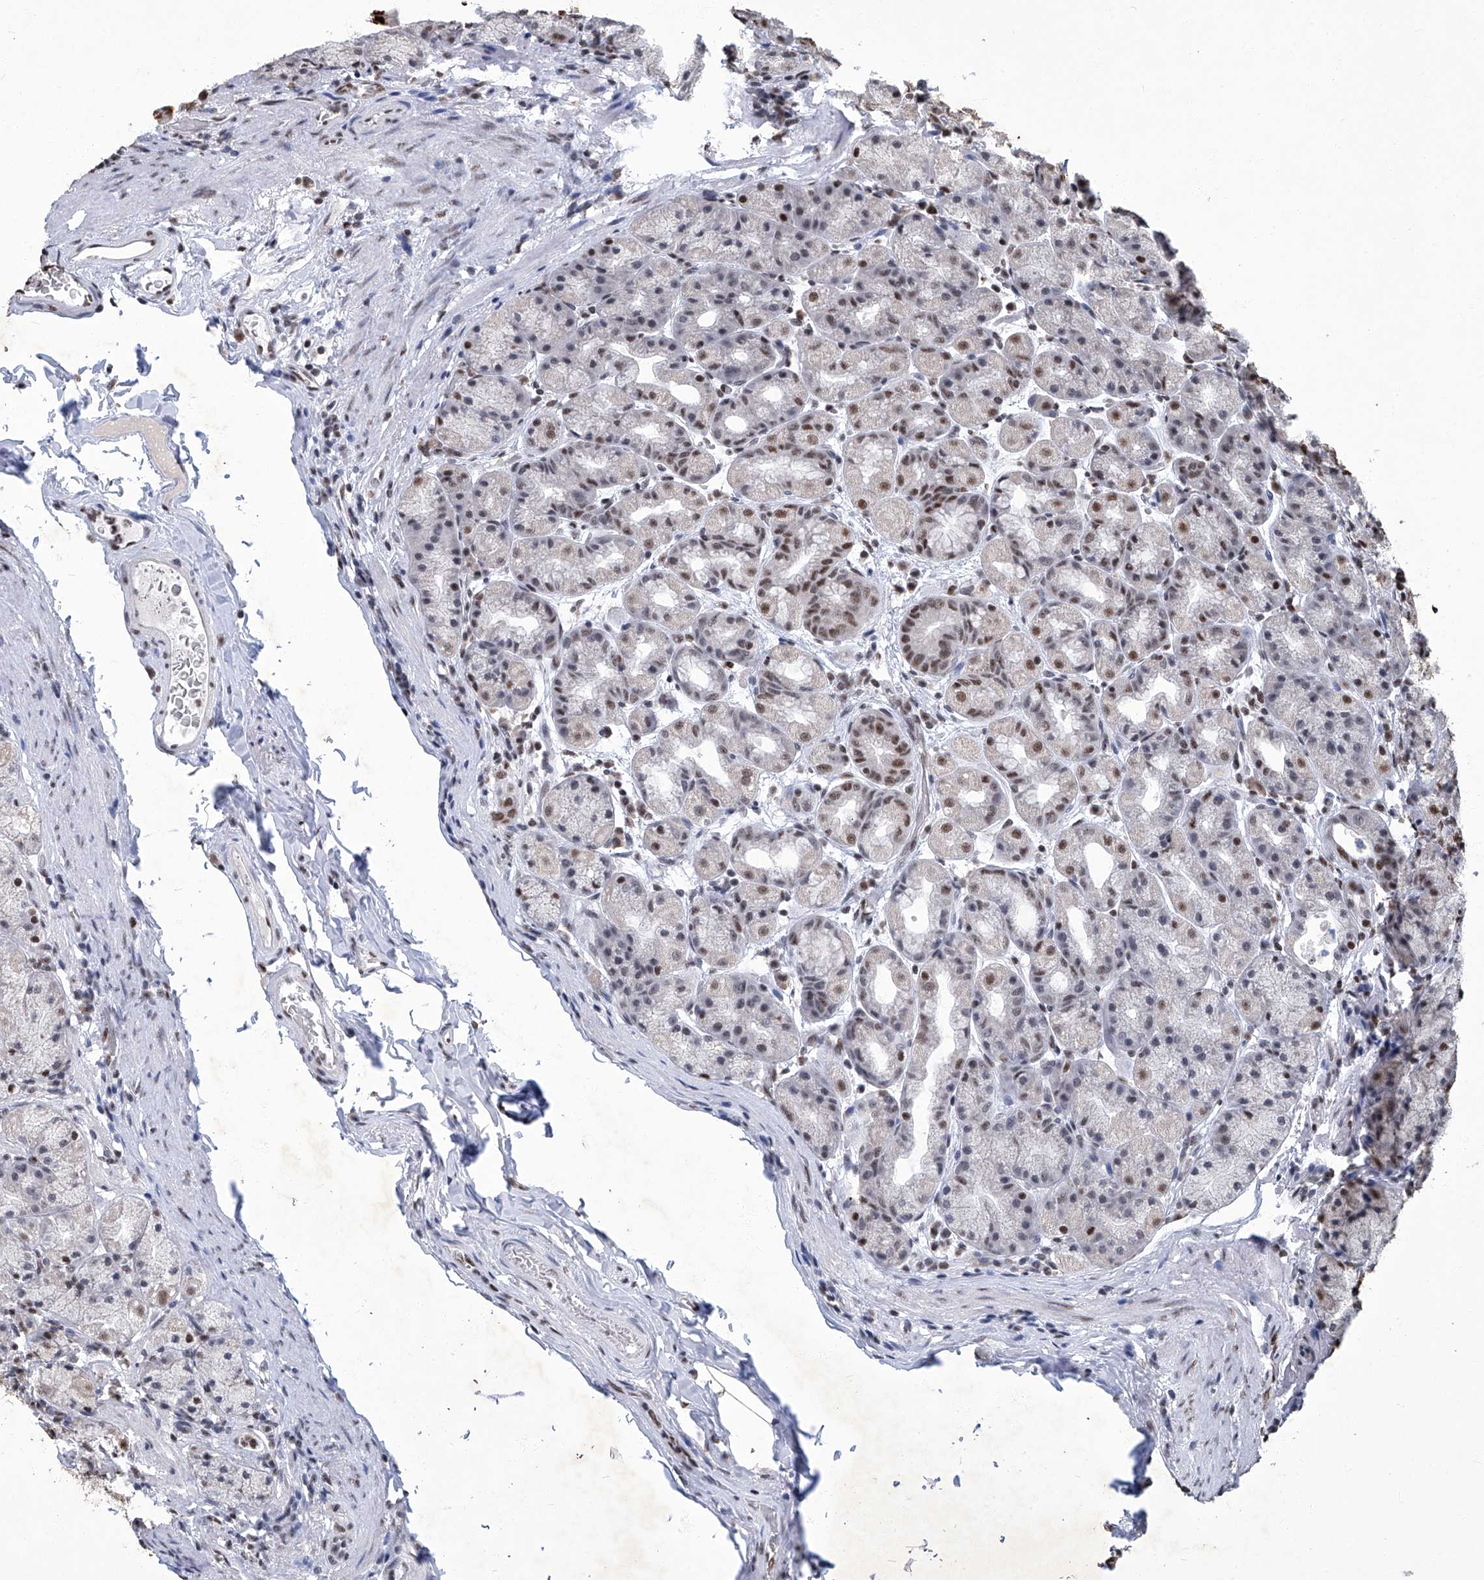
{"staining": {"intensity": "moderate", "quantity": ">75%", "location": "nuclear"}, "tissue": "stomach", "cell_type": "Glandular cells", "image_type": "normal", "snomed": [{"axis": "morphology", "description": "Normal tissue, NOS"}, {"axis": "topography", "description": "Stomach, upper"}], "caption": "Brown immunohistochemical staining in normal stomach displays moderate nuclear expression in approximately >75% of glandular cells.", "gene": "HBP1", "patient": {"sex": "male", "age": 68}}